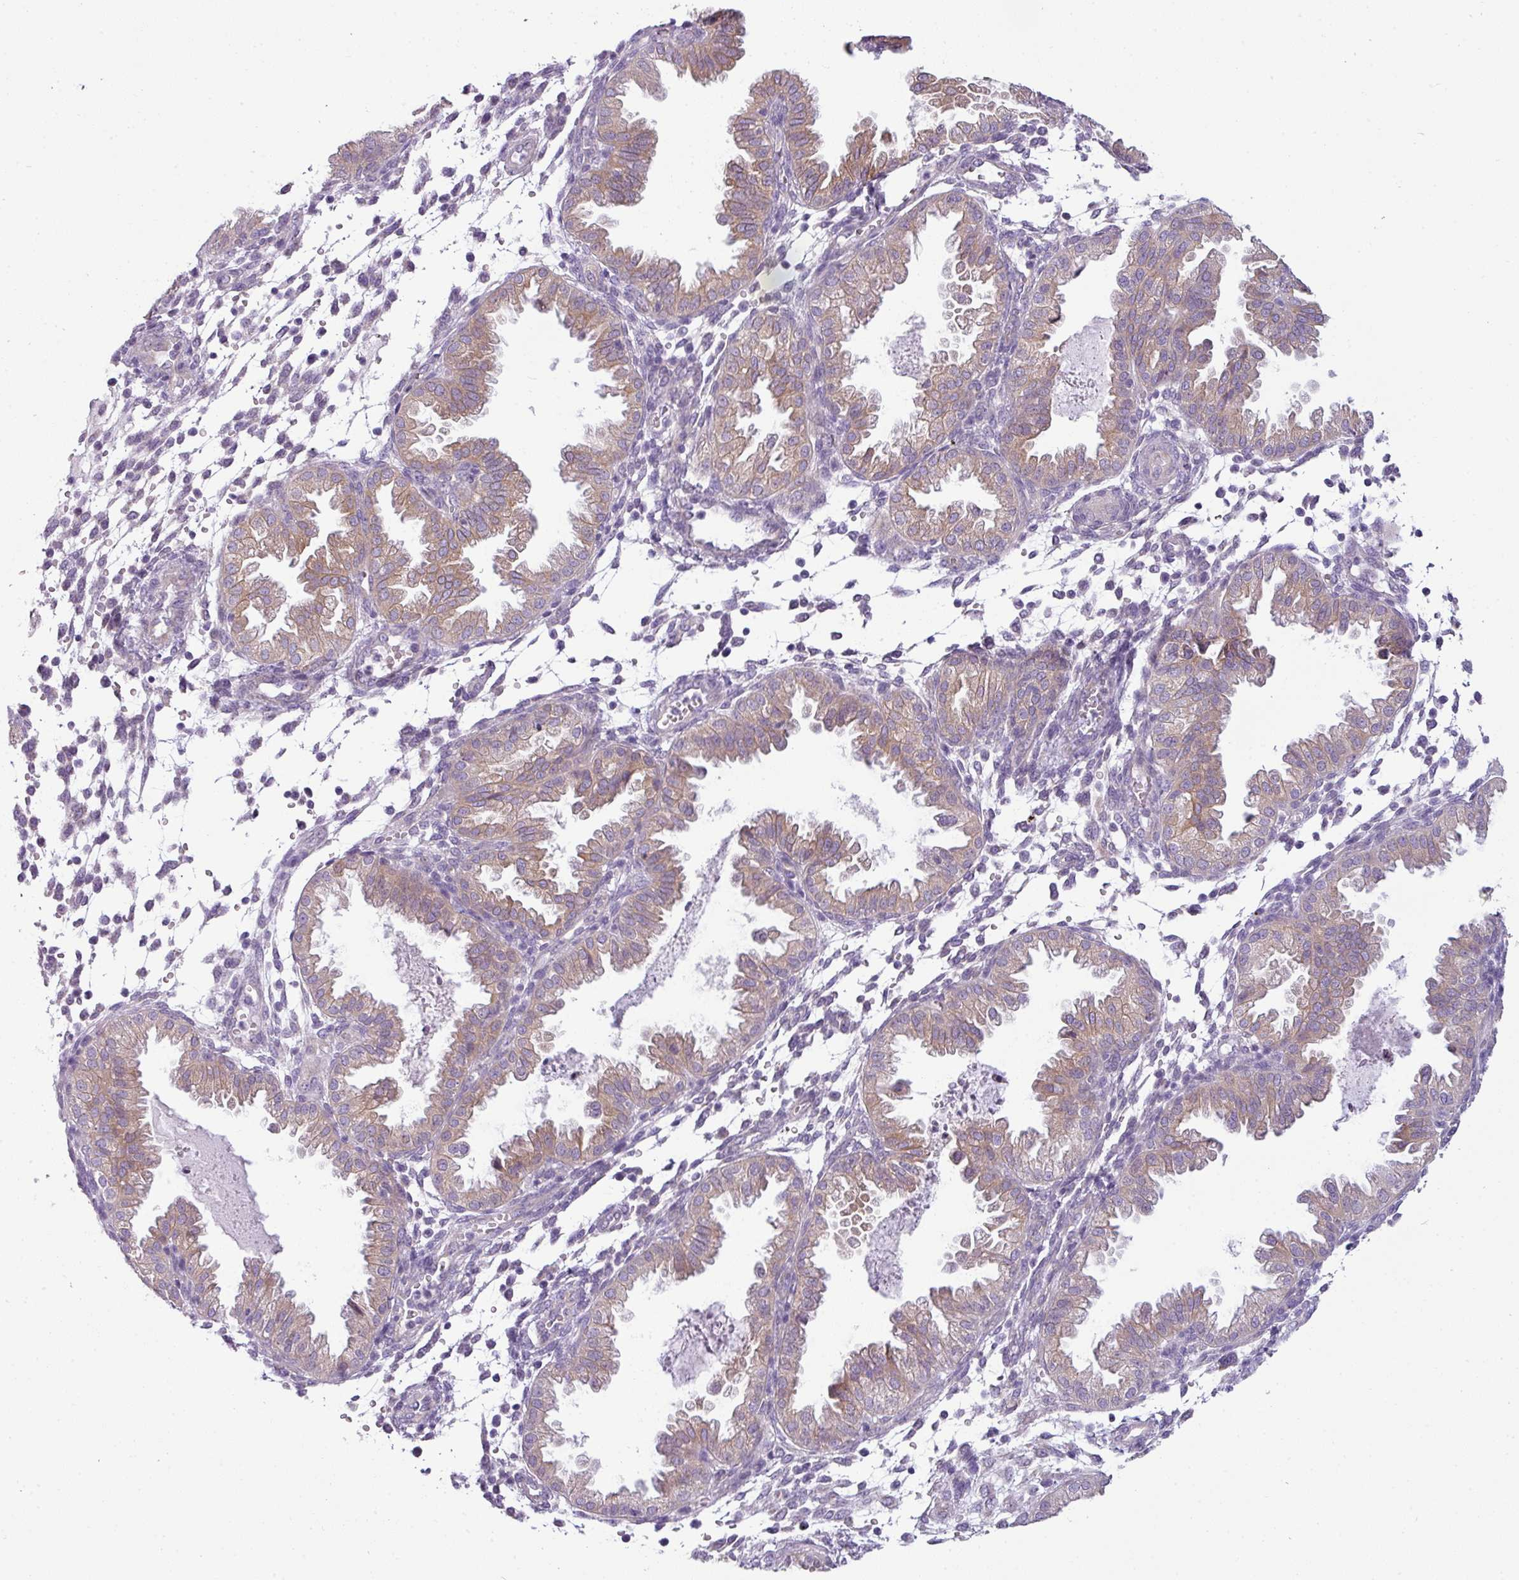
{"staining": {"intensity": "negative", "quantity": "none", "location": "none"}, "tissue": "endometrium", "cell_type": "Cells in endometrial stroma", "image_type": "normal", "snomed": [{"axis": "morphology", "description": "Normal tissue, NOS"}, {"axis": "topography", "description": "Endometrium"}], "caption": "DAB (3,3'-diaminobenzidine) immunohistochemical staining of normal human endometrium reveals no significant staining in cells in endometrial stroma.", "gene": "TOR1AIP2", "patient": {"sex": "female", "age": 33}}